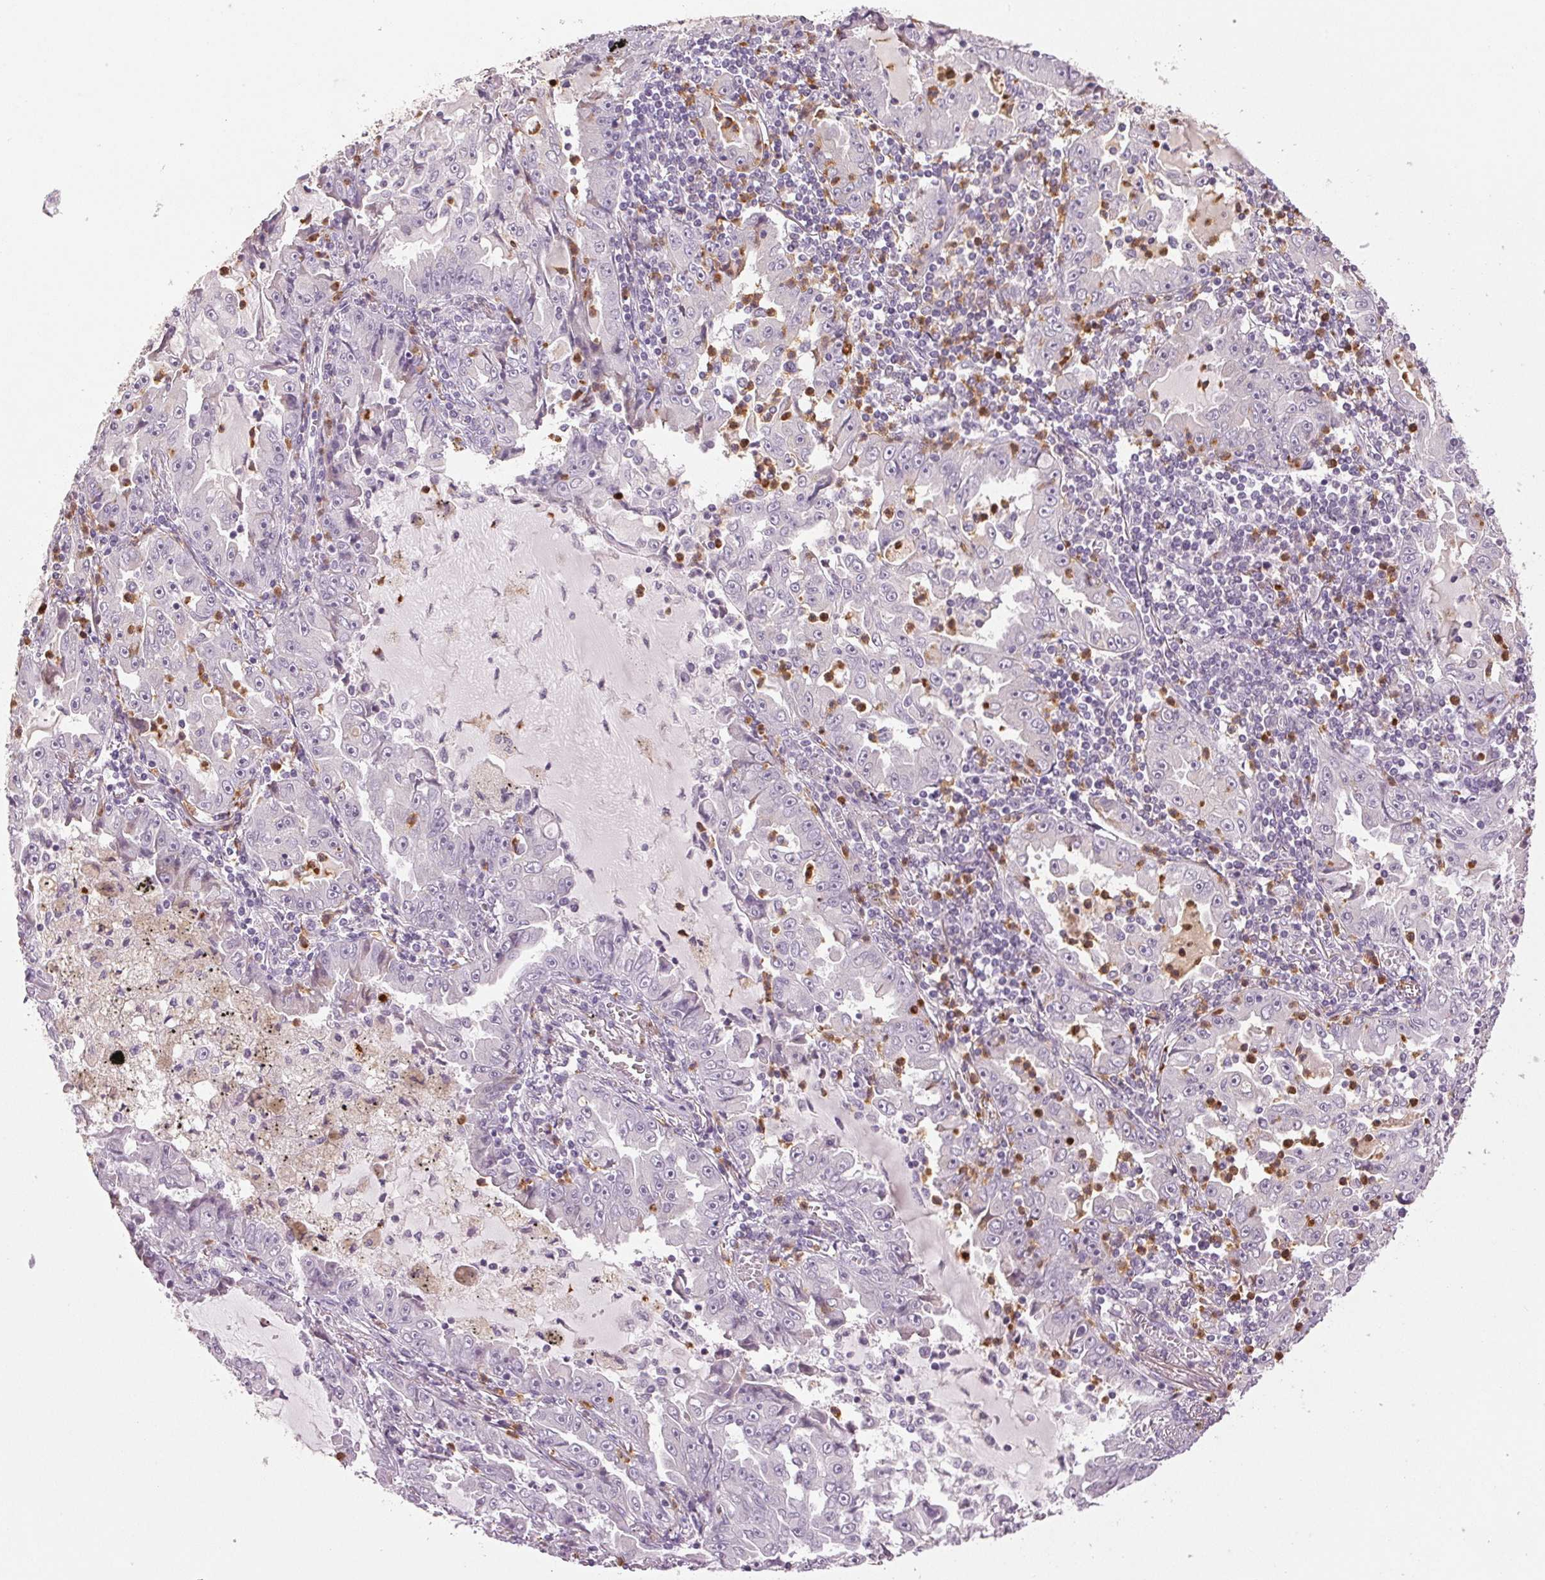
{"staining": {"intensity": "negative", "quantity": "none", "location": "none"}, "tissue": "lung cancer", "cell_type": "Tumor cells", "image_type": "cancer", "snomed": [{"axis": "morphology", "description": "Adenocarcinoma, NOS"}, {"axis": "topography", "description": "Lung"}], "caption": "Immunohistochemistry micrograph of human lung cancer (adenocarcinoma) stained for a protein (brown), which reveals no staining in tumor cells.", "gene": "LTF", "patient": {"sex": "female", "age": 52}}